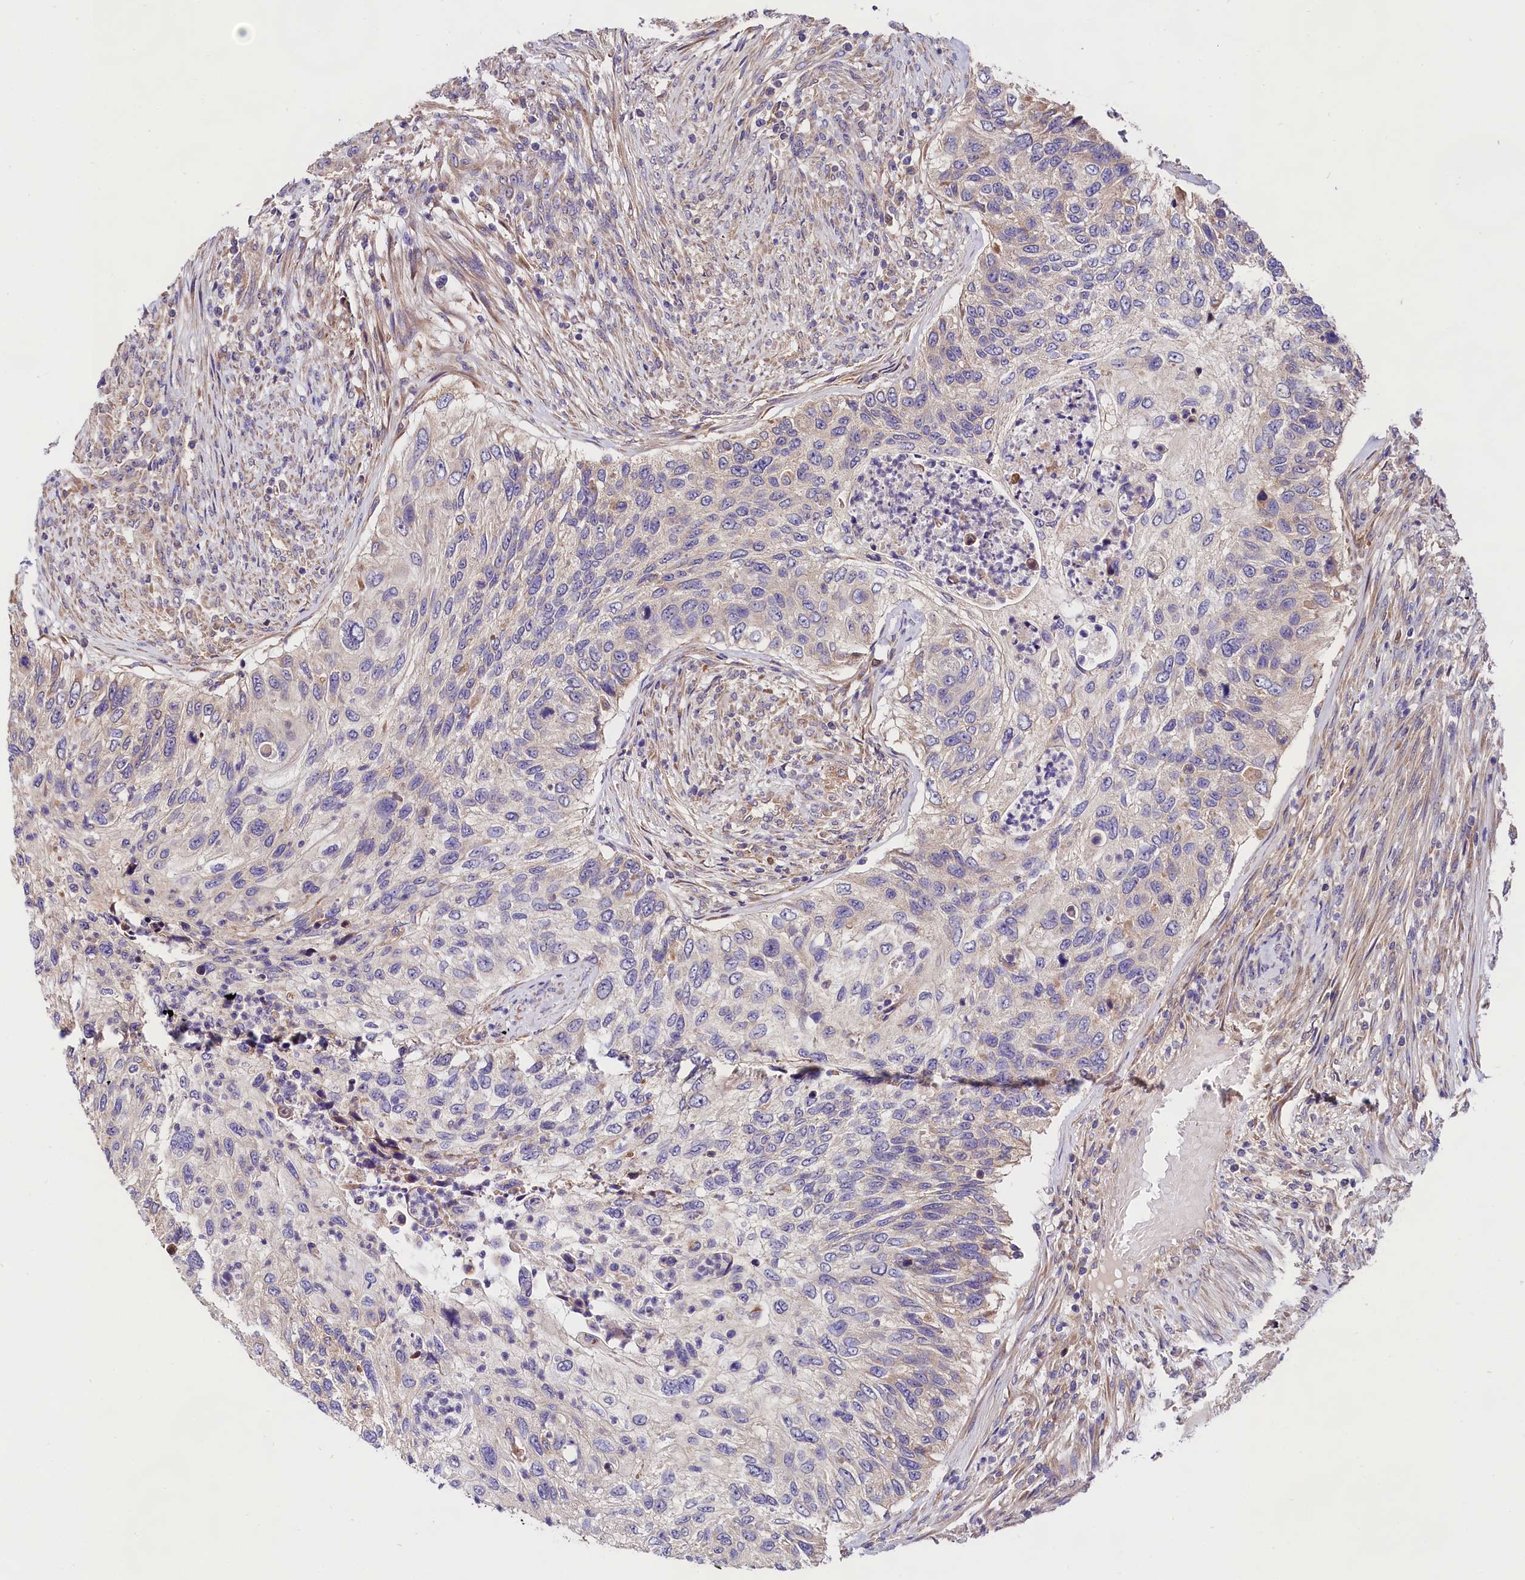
{"staining": {"intensity": "negative", "quantity": "none", "location": "none"}, "tissue": "urothelial cancer", "cell_type": "Tumor cells", "image_type": "cancer", "snomed": [{"axis": "morphology", "description": "Urothelial carcinoma, High grade"}, {"axis": "topography", "description": "Urinary bladder"}], "caption": "Protein analysis of urothelial cancer displays no significant staining in tumor cells. The staining was performed using DAB (3,3'-diaminobenzidine) to visualize the protein expression in brown, while the nuclei were stained in blue with hematoxylin (Magnification: 20x).", "gene": "SPG11", "patient": {"sex": "female", "age": 60}}